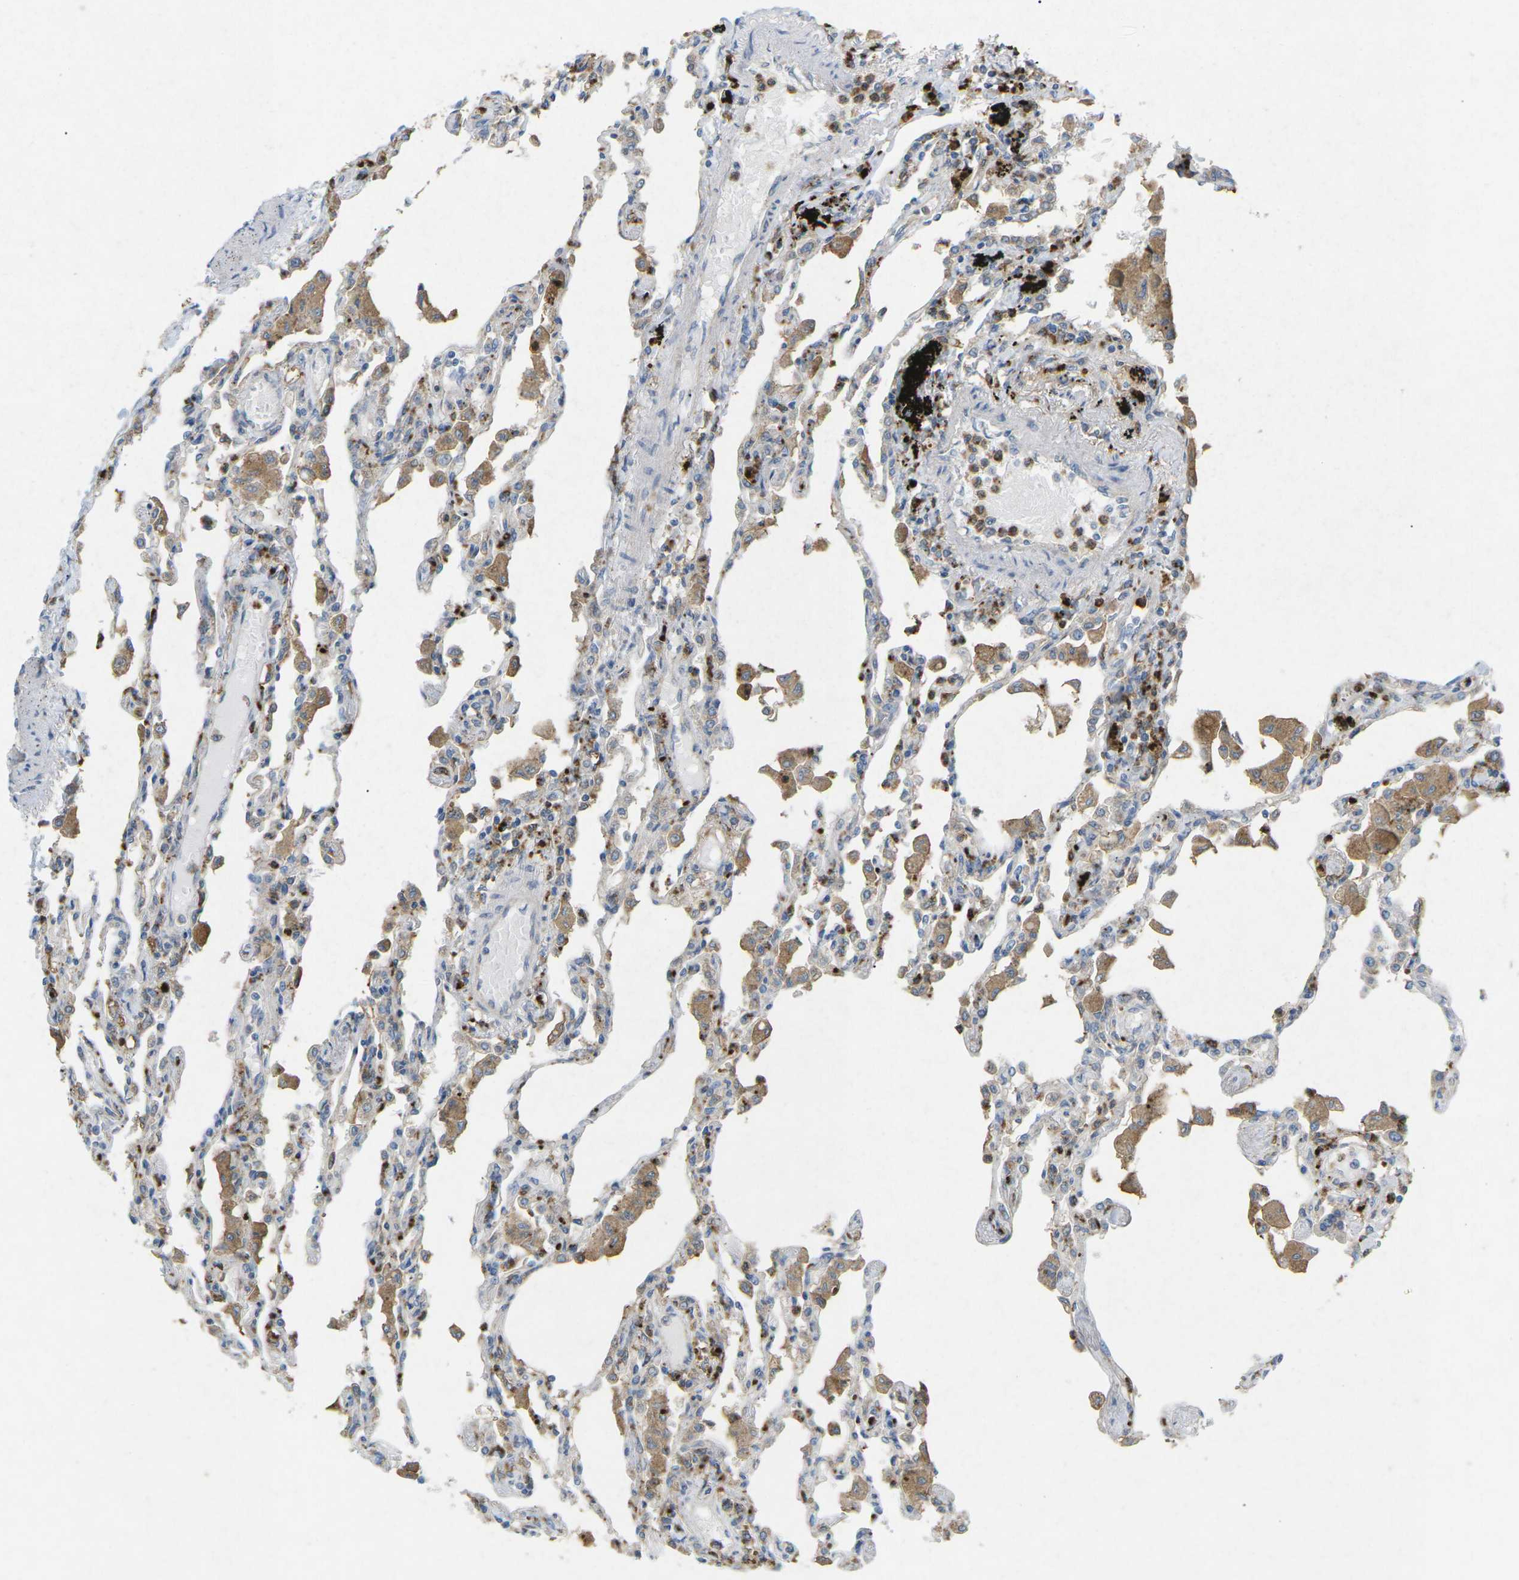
{"staining": {"intensity": "weak", "quantity": "<25%", "location": "cytoplasmic/membranous"}, "tissue": "lung", "cell_type": "Alveolar cells", "image_type": "normal", "snomed": [{"axis": "morphology", "description": "Normal tissue, NOS"}, {"axis": "topography", "description": "Bronchus"}, {"axis": "topography", "description": "Lung"}], "caption": "A high-resolution micrograph shows IHC staining of benign lung, which displays no significant expression in alveolar cells.", "gene": "STK11", "patient": {"sex": "female", "age": 49}}